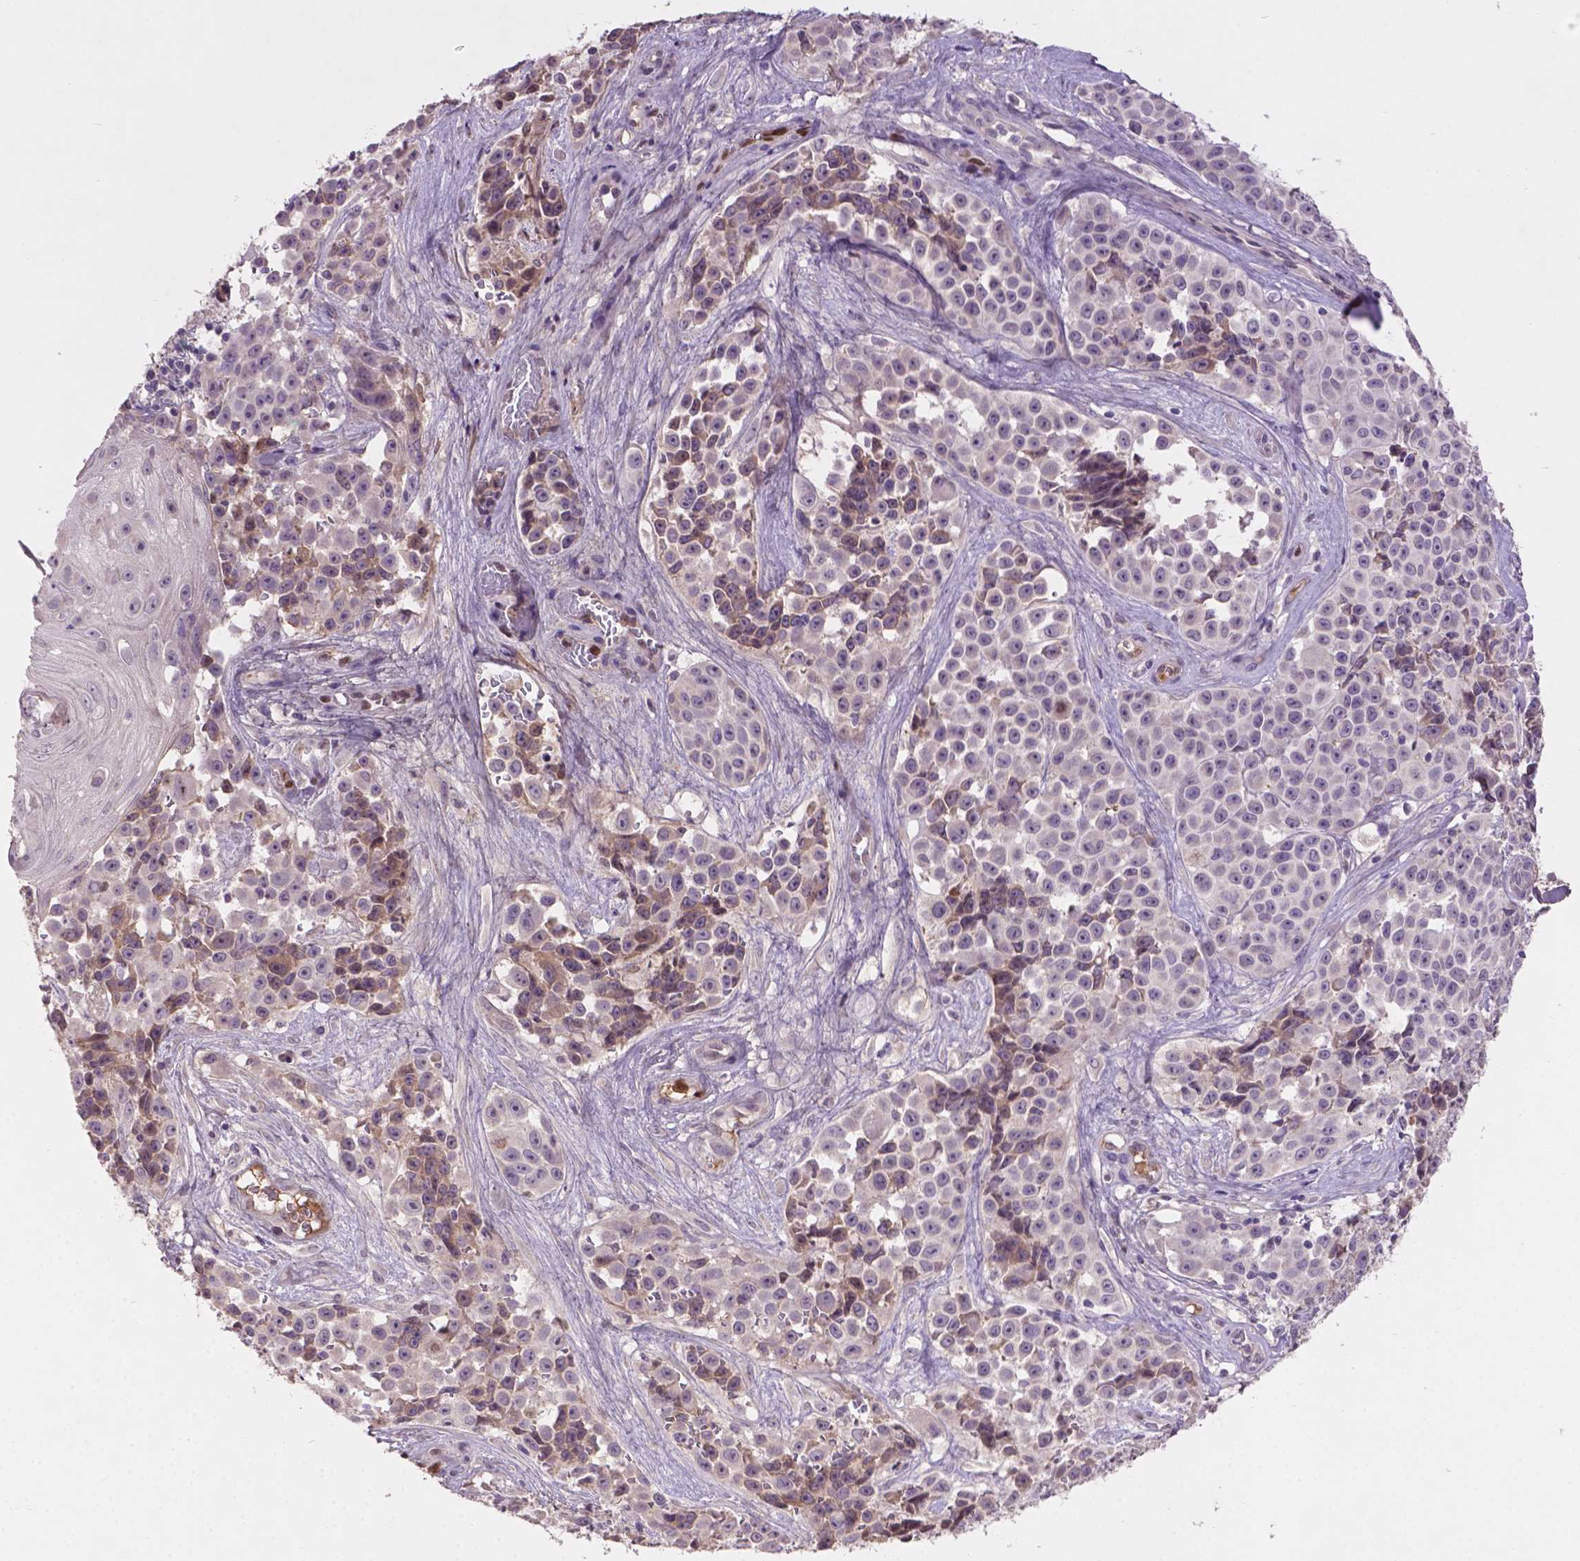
{"staining": {"intensity": "negative", "quantity": "none", "location": "none"}, "tissue": "melanoma", "cell_type": "Tumor cells", "image_type": "cancer", "snomed": [{"axis": "morphology", "description": "Malignant melanoma, NOS"}, {"axis": "topography", "description": "Skin"}], "caption": "An image of human malignant melanoma is negative for staining in tumor cells.", "gene": "SOX17", "patient": {"sex": "female", "age": 88}}